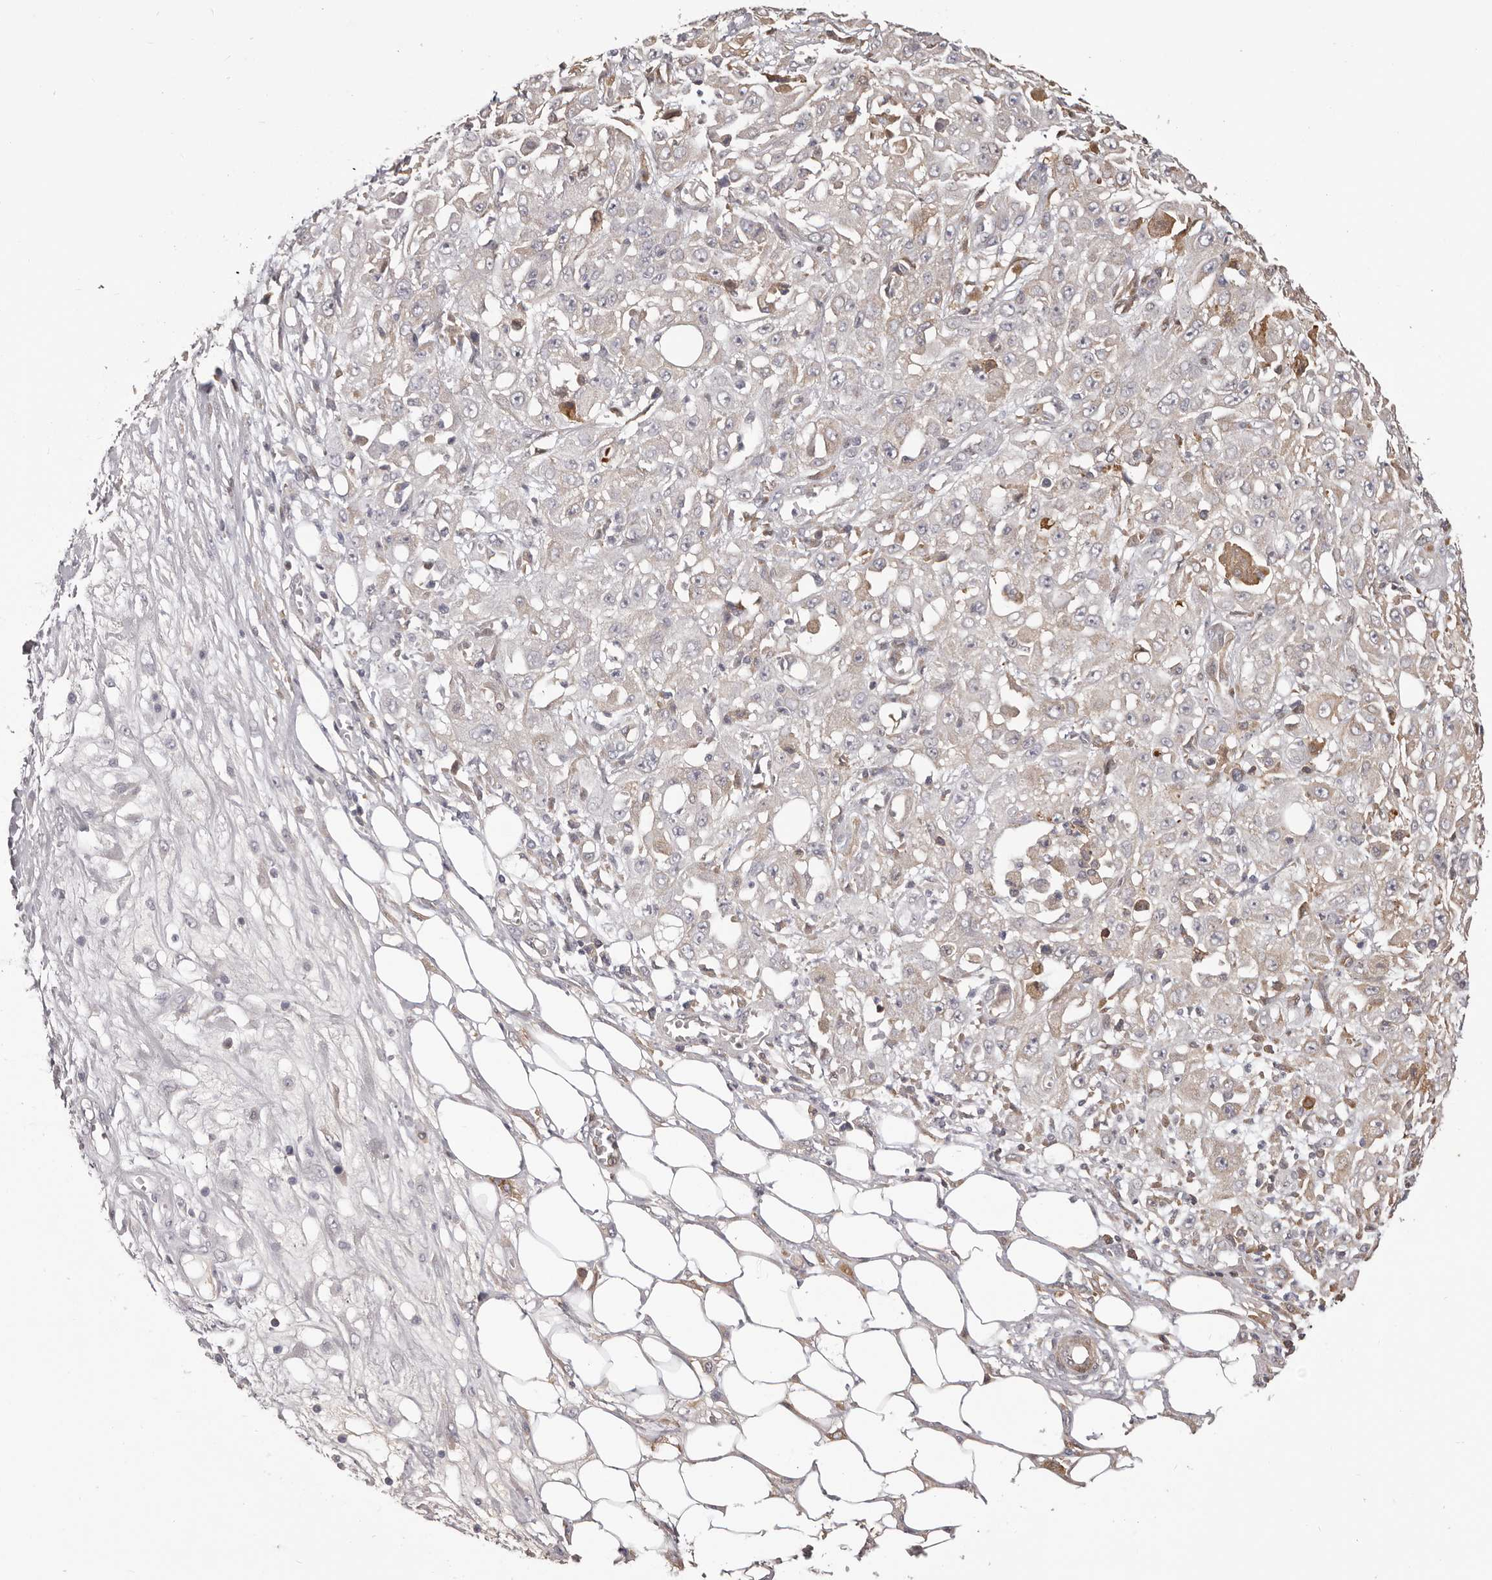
{"staining": {"intensity": "negative", "quantity": "none", "location": "none"}, "tissue": "skin cancer", "cell_type": "Tumor cells", "image_type": "cancer", "snomed": [{"axis": "morphology", "description": "Squamous cell carcinoma, NOS"}, {"axis": "morphology", "description": "Squamous cell carcinoma, metastatic, NOS"}, {"axis": "topography", "description": "Skin"}, {"axis": "topography", "description": "Lymph node"}], "caption": "The photomicrograph demonstrates no significant staining in tumor cells of squamous cell carcinoma (skin).", "gene": "OTUD3", "patient": {"sex": "male", "age": 75}}